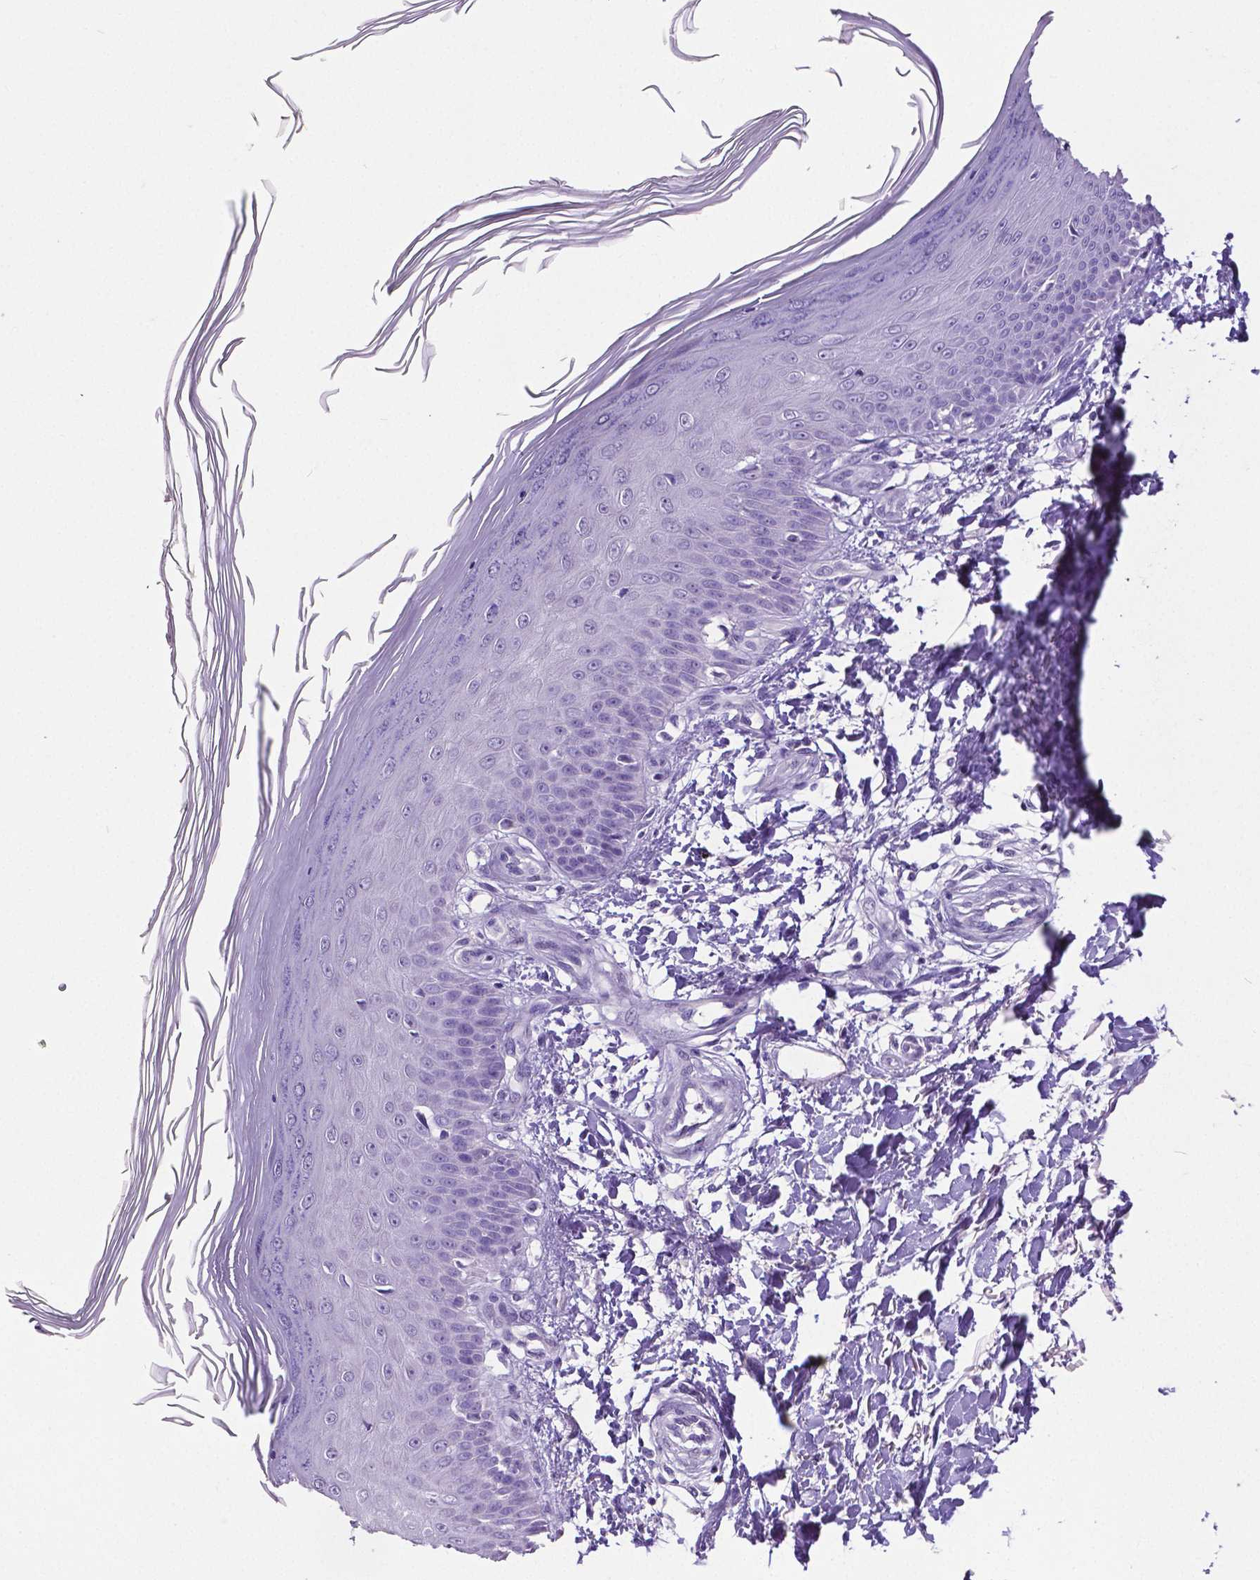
{"staining": {"intensity": "negative", "quantity": "none", "location": "none"}, "tissue": "skin", "cell_type": "Fibroblasts", "image_type": "normal", "snomed": [{"axis": "morphology", "description": "Normal tissue, NOS"}, {"axis": "topography", "description": "Skin"}], "caption": "Immunohistochemistry (IHC) image of unremarkable skin stained for a protein (brown), which demonstrates no positivity in fibroblasts. (DAB (3,3'-diaminobenzidine) immunohistochemistry, high magnification).", "gene": "SATB2", "patient": {"sex": "female", "age": 62}}